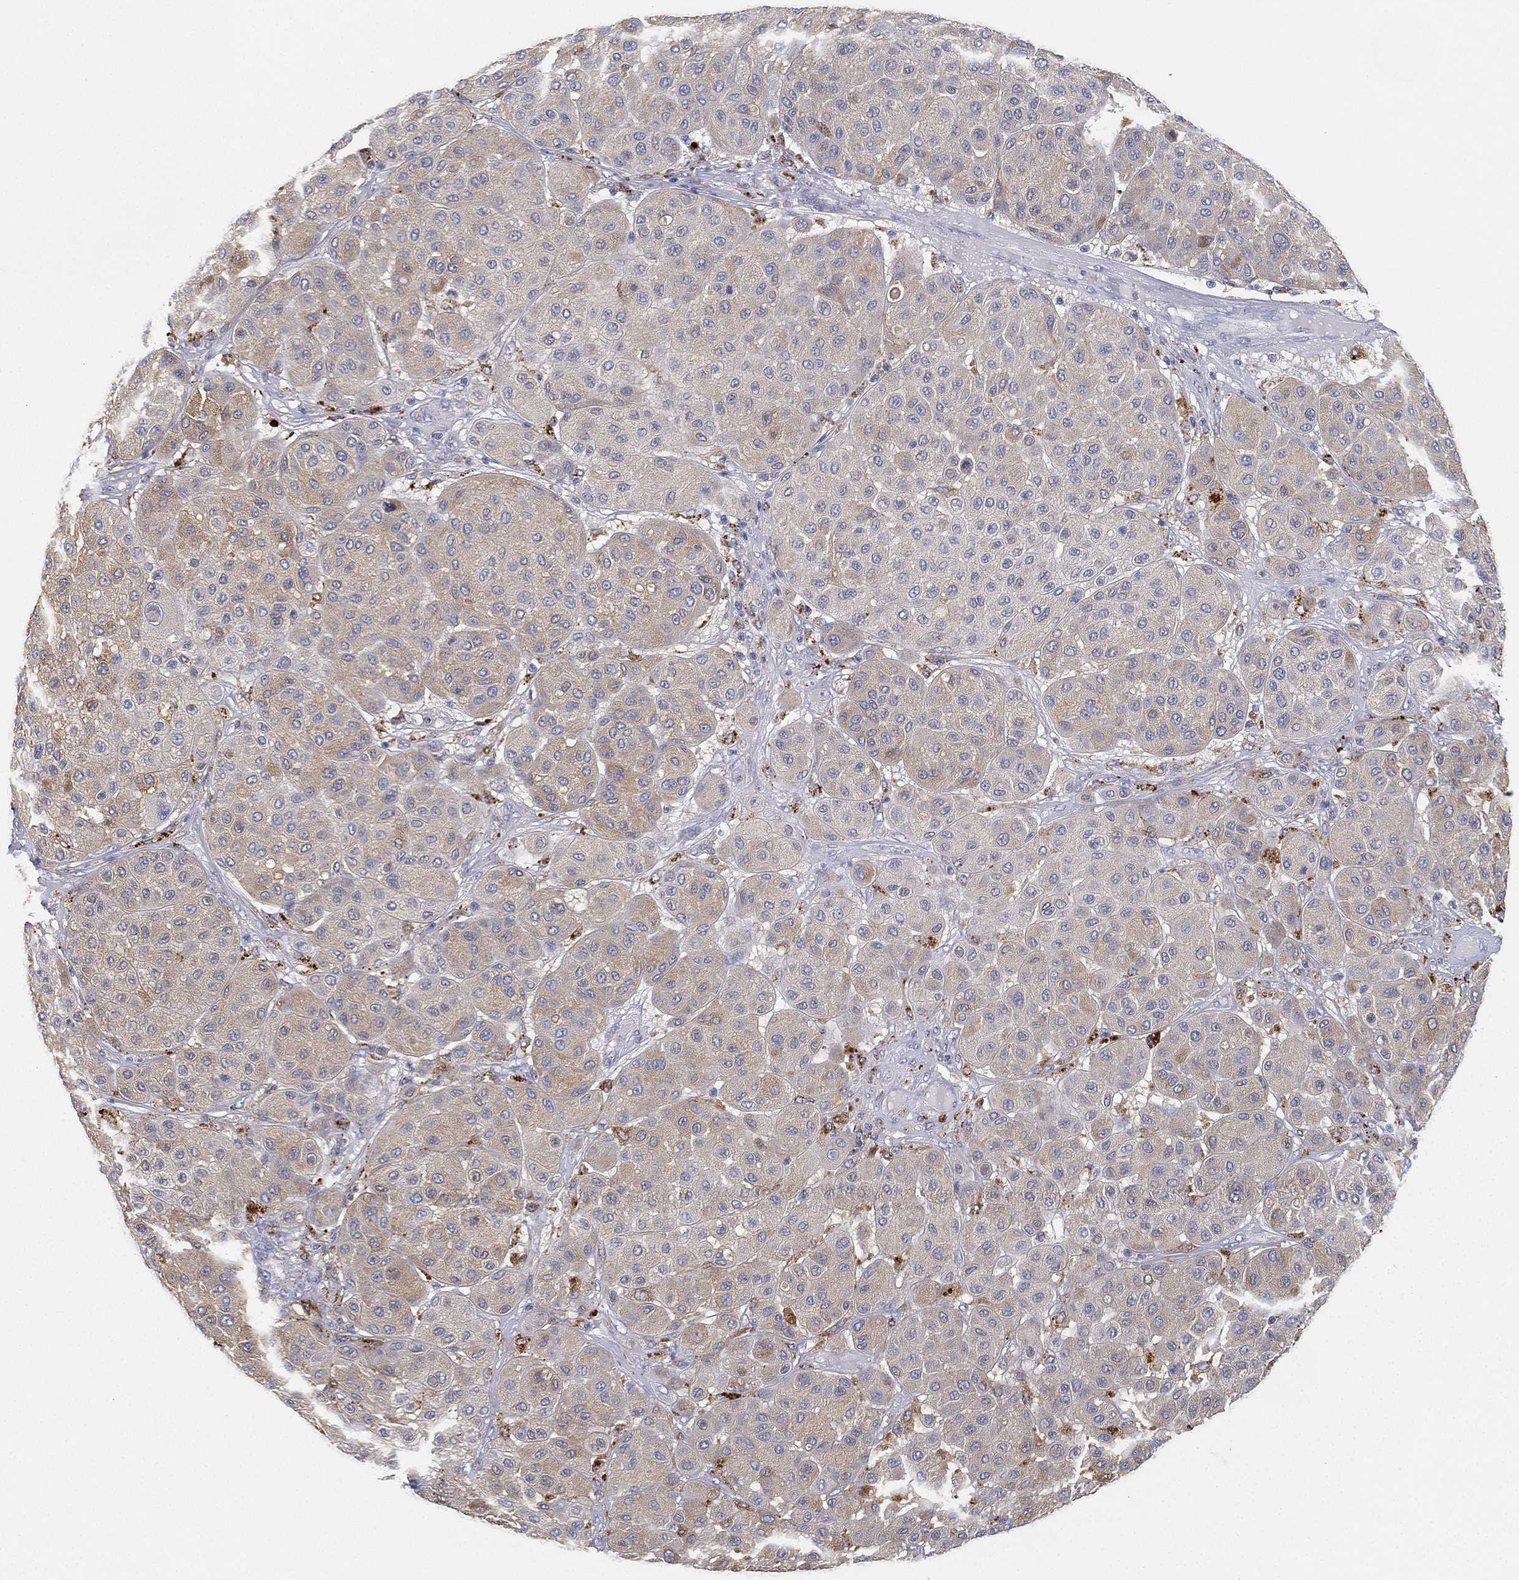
{"staining": {"intensity": "weak", "quantity": "<25%", "location": "cytoplasmic/membranous"}, "tissue": "melanoma", "cell_type": "Tumor cells", "image_type": "cancer", "snomed": [{"axis": "morphology", "description": "Malignant melanoma, Metastatic site"}, {"axis": "topography", "description": "Smooth muscle"}], "caption": "Protein analysis of malignant melanoma (metastatic site) exhibits no significant staining in tumor cells.", "gene": "NPC2", "patient": {"sex": "male", "age": 41}}